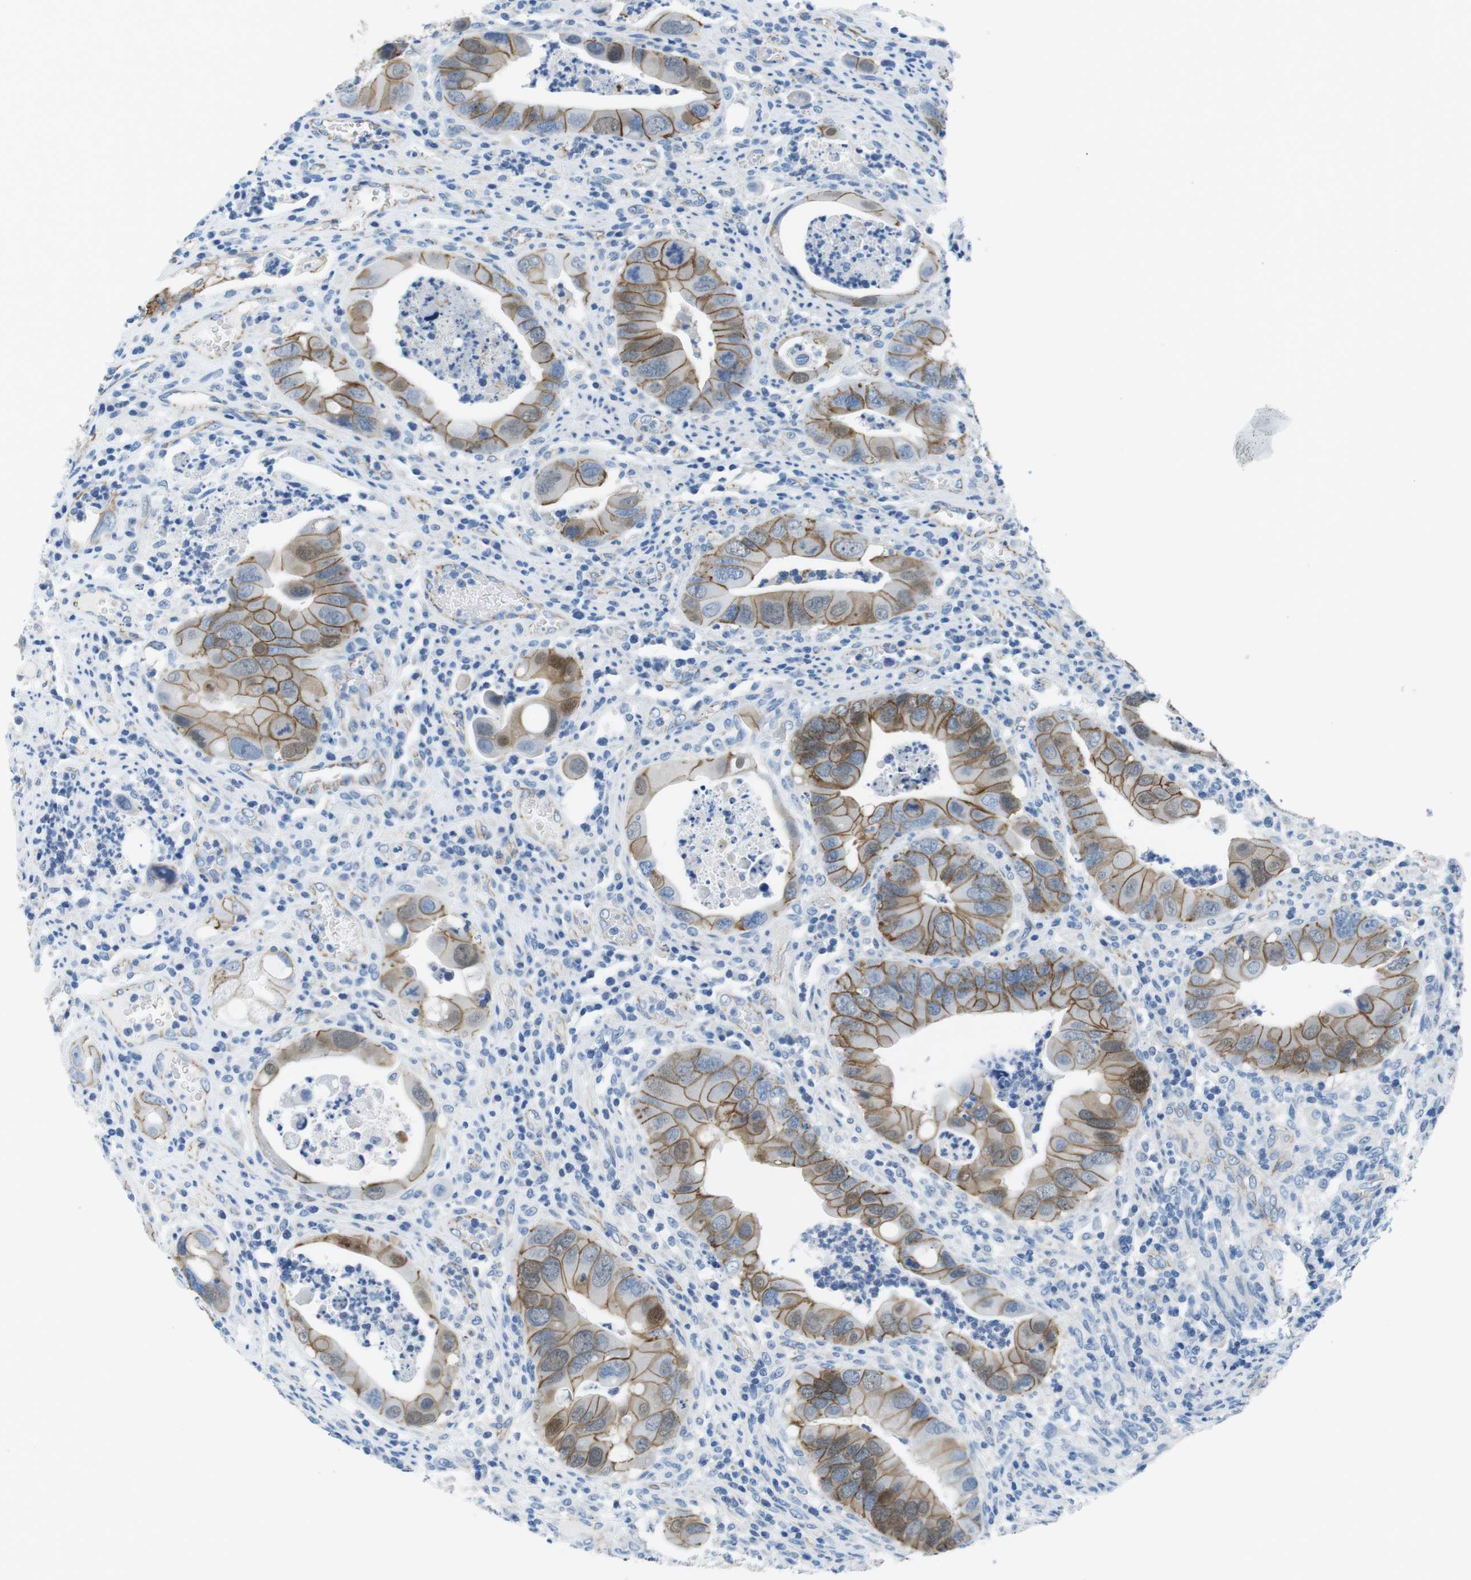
{"staining": {"intensity": "moderate", "quantity": ">75%", "location": "cytoplasmic/membranous"}, "tissue": "colorectal cancer", "cell_type": "Tumor cells", "image_type": "cancer", "snomed": [{"axis": "morphology", "description": "Adenocarcinoma, NOS"}, {"axis": "topography", "description": "Rectum"}], "caption": "Adenocarcinoma (colorectal) stained with DAB IHC shows medium levels of moderate cytoplasmic/membranous expression in about >75% of tumor cells.", "gene": "SLC6A6", "patient": {"sex": "female", "age": 57}}